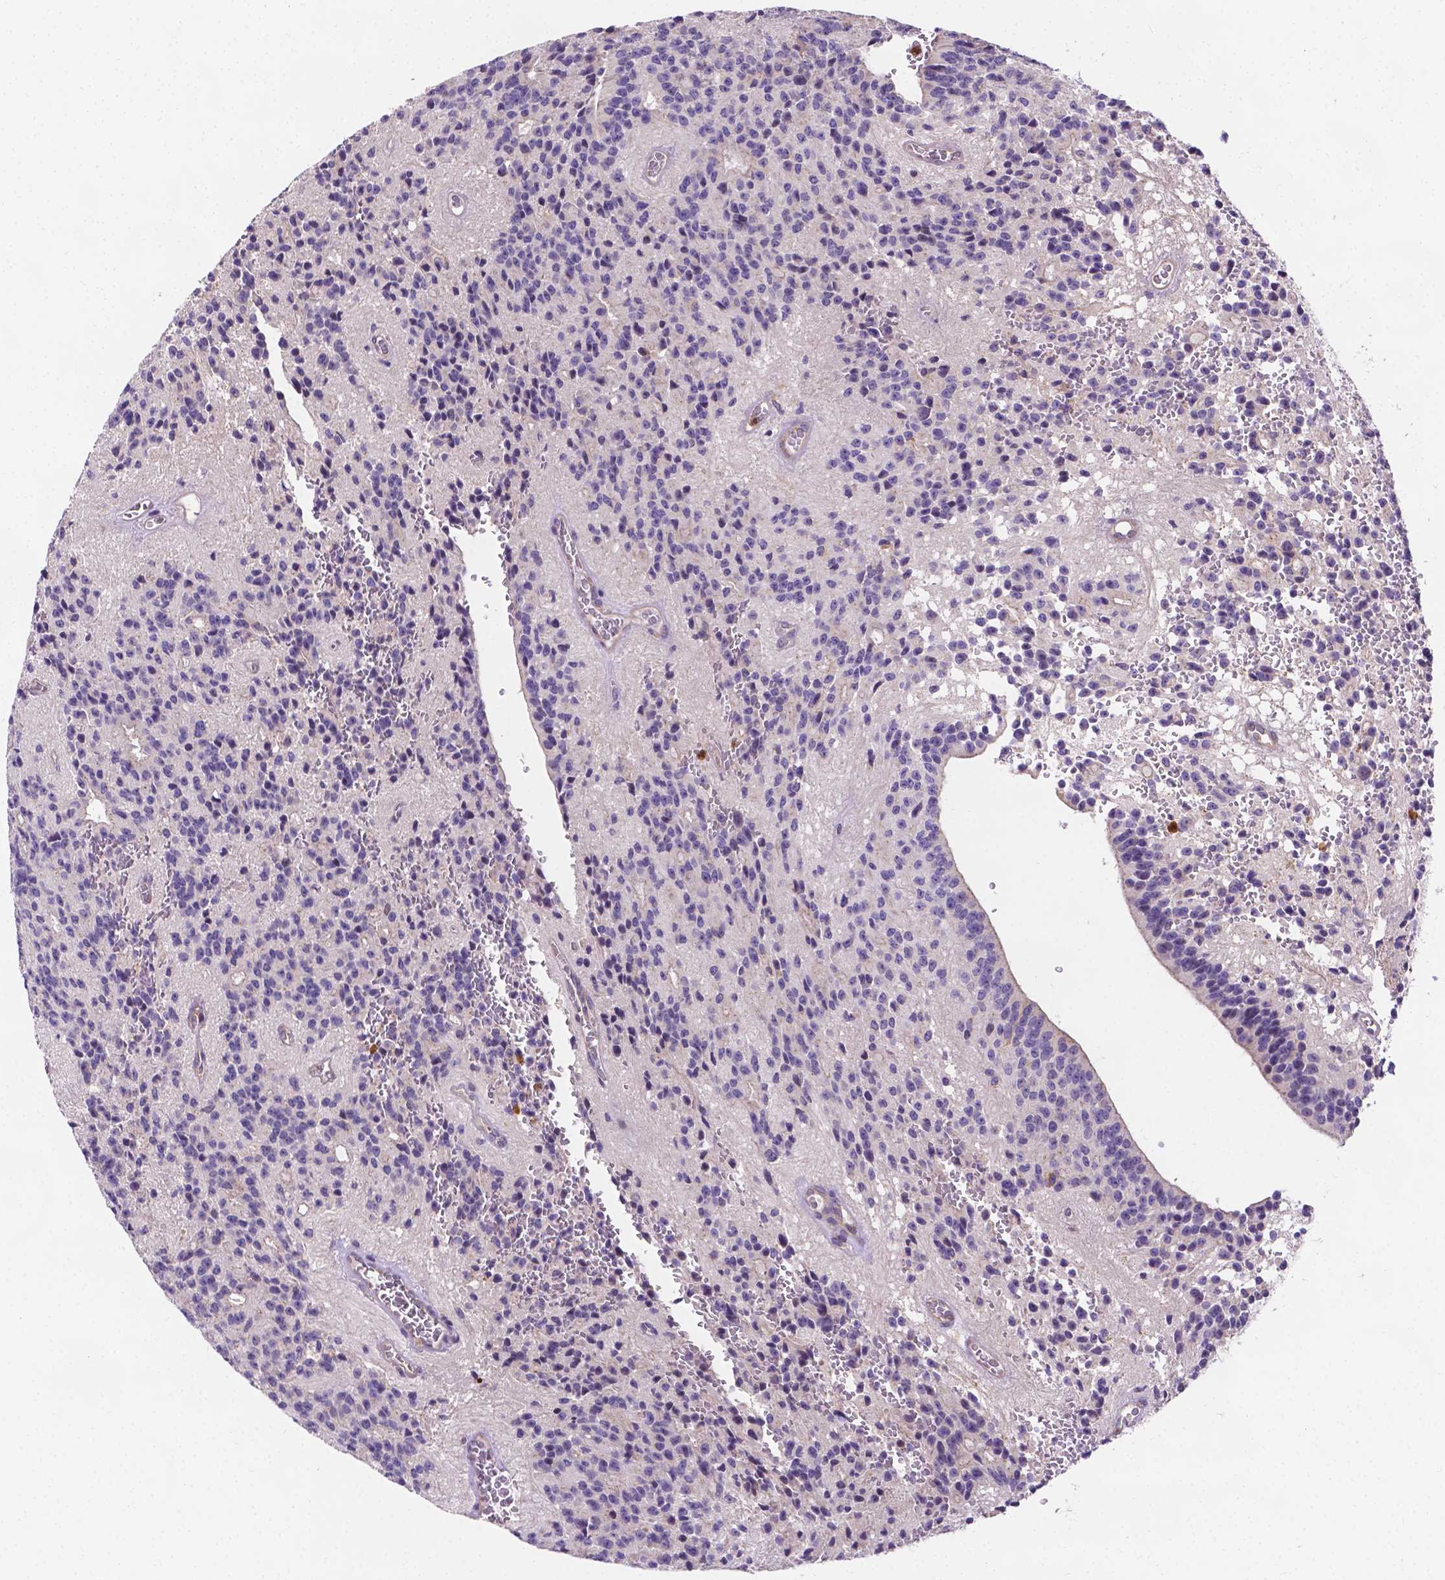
{"staining": {"intensity": "negative", "quantity": "none", "location": "none"}, "tissue": "glioma", "cell_type": "Tumor cells", "image_type": "cancer", "snomed": [{"axis": "morphology", "description": "Glioma, malignant, Low grade"}, {"axis": "topography", "description": "Brain"}], "caption": "Glioma stained for a protein using immunohistochemistry (IHC) reveals no positivity tumor cells.", "gene": "ZNRD2", "patient": {"sex": "male", "age": 31}}